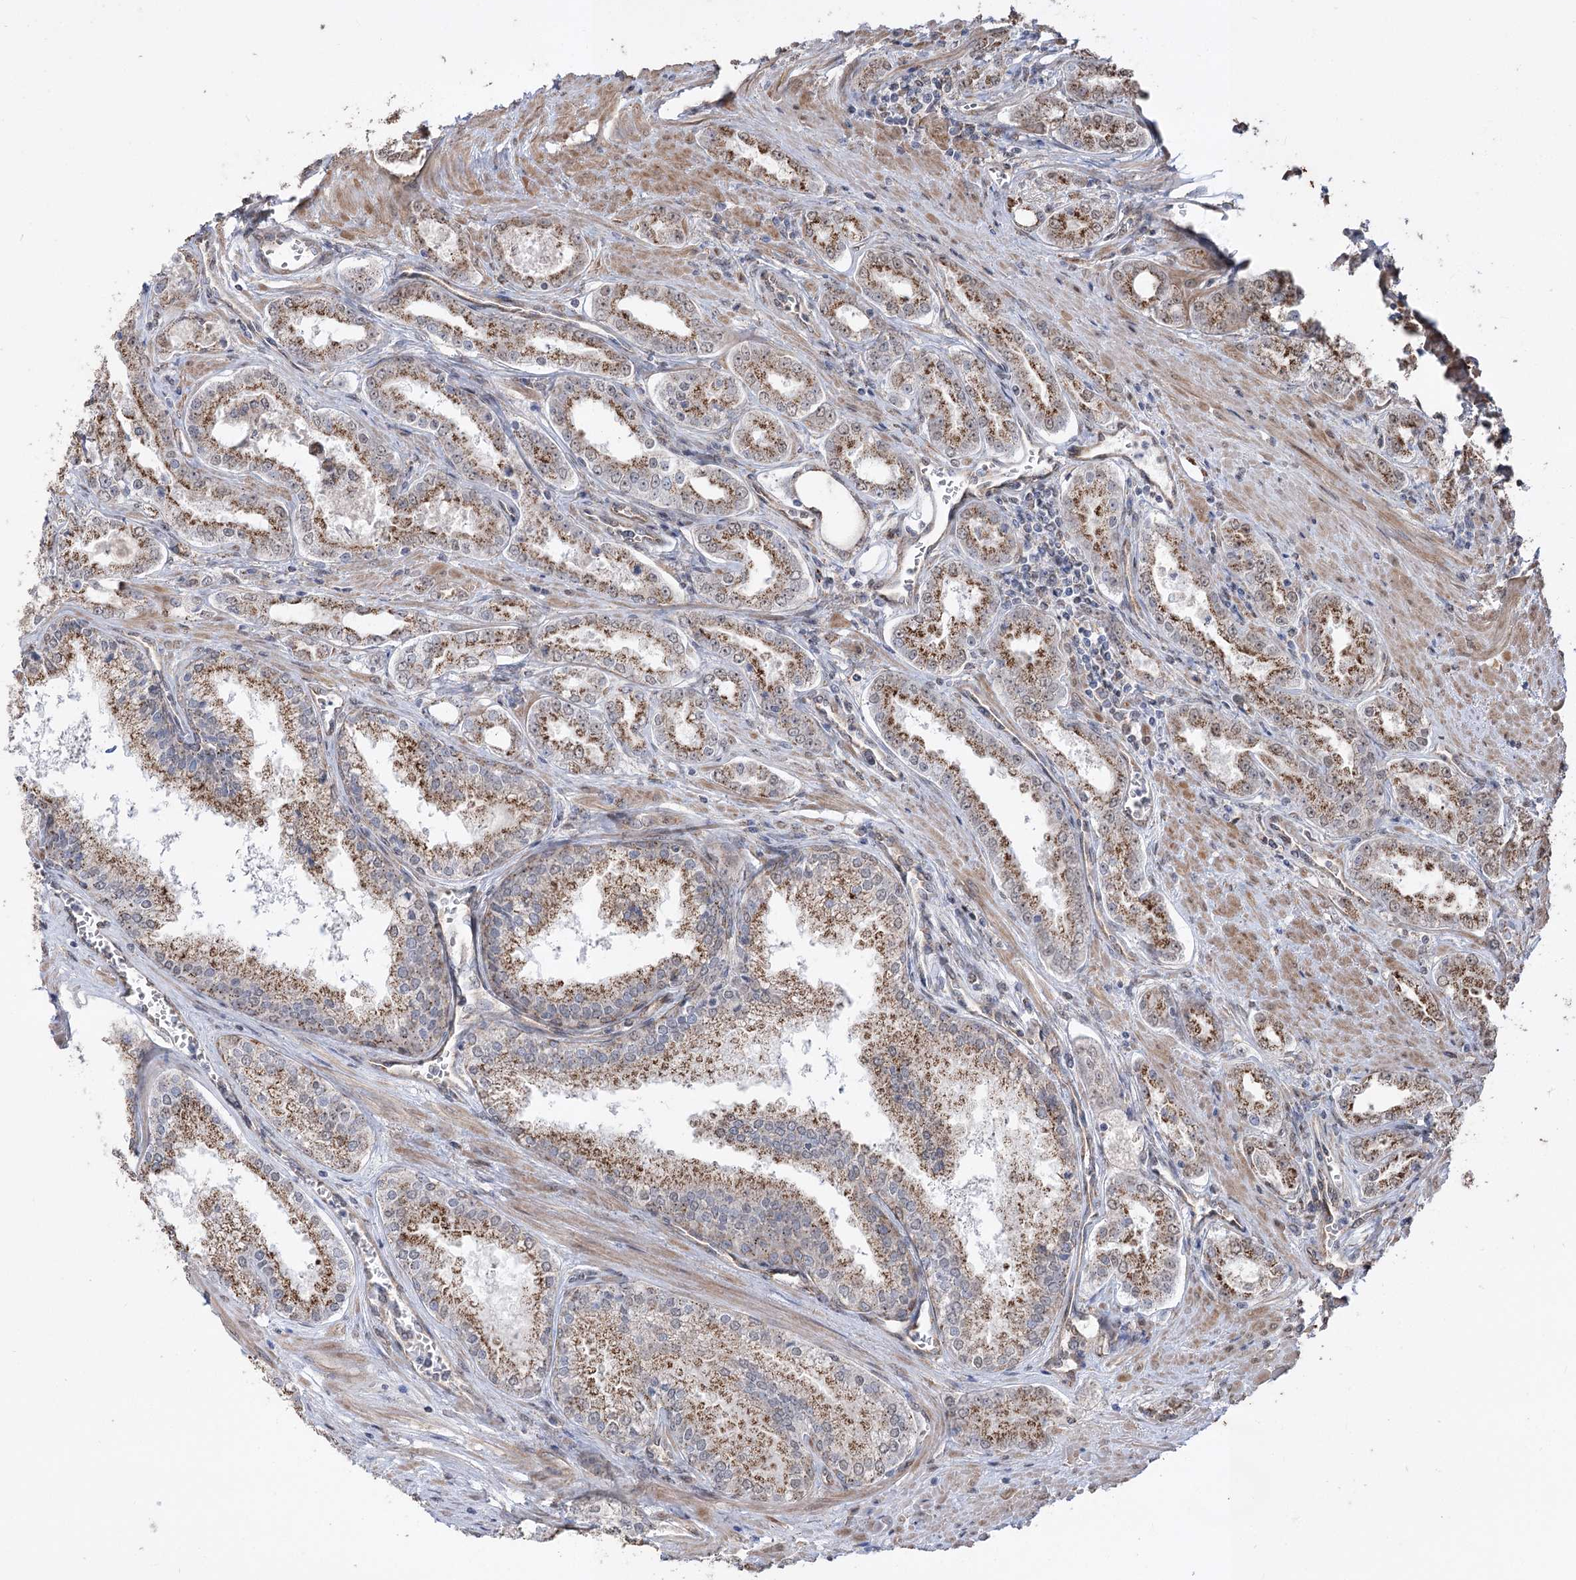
{"staining": {"intensity": "strong", "quantity": ">75%", "location": "cytoplasmic/membranous"}, "tissue": "prostate cancer", "cell_type": "Tumor cells", "image_type": "cancer", "snomed": [{"axis": "morphology", "description": "Adenocarcinoma, High grade"}, {"axis": "topography", "description": "Prostate"}], "caption": "A high amount of strong cytoplasmic/membranous expression is present in approximately >75% of tumor cells in prostate adenocarcinoma (high-grade) tissue.", "gene": "ZSCAN23", "patient": {"sex": "male", "age": 72}}